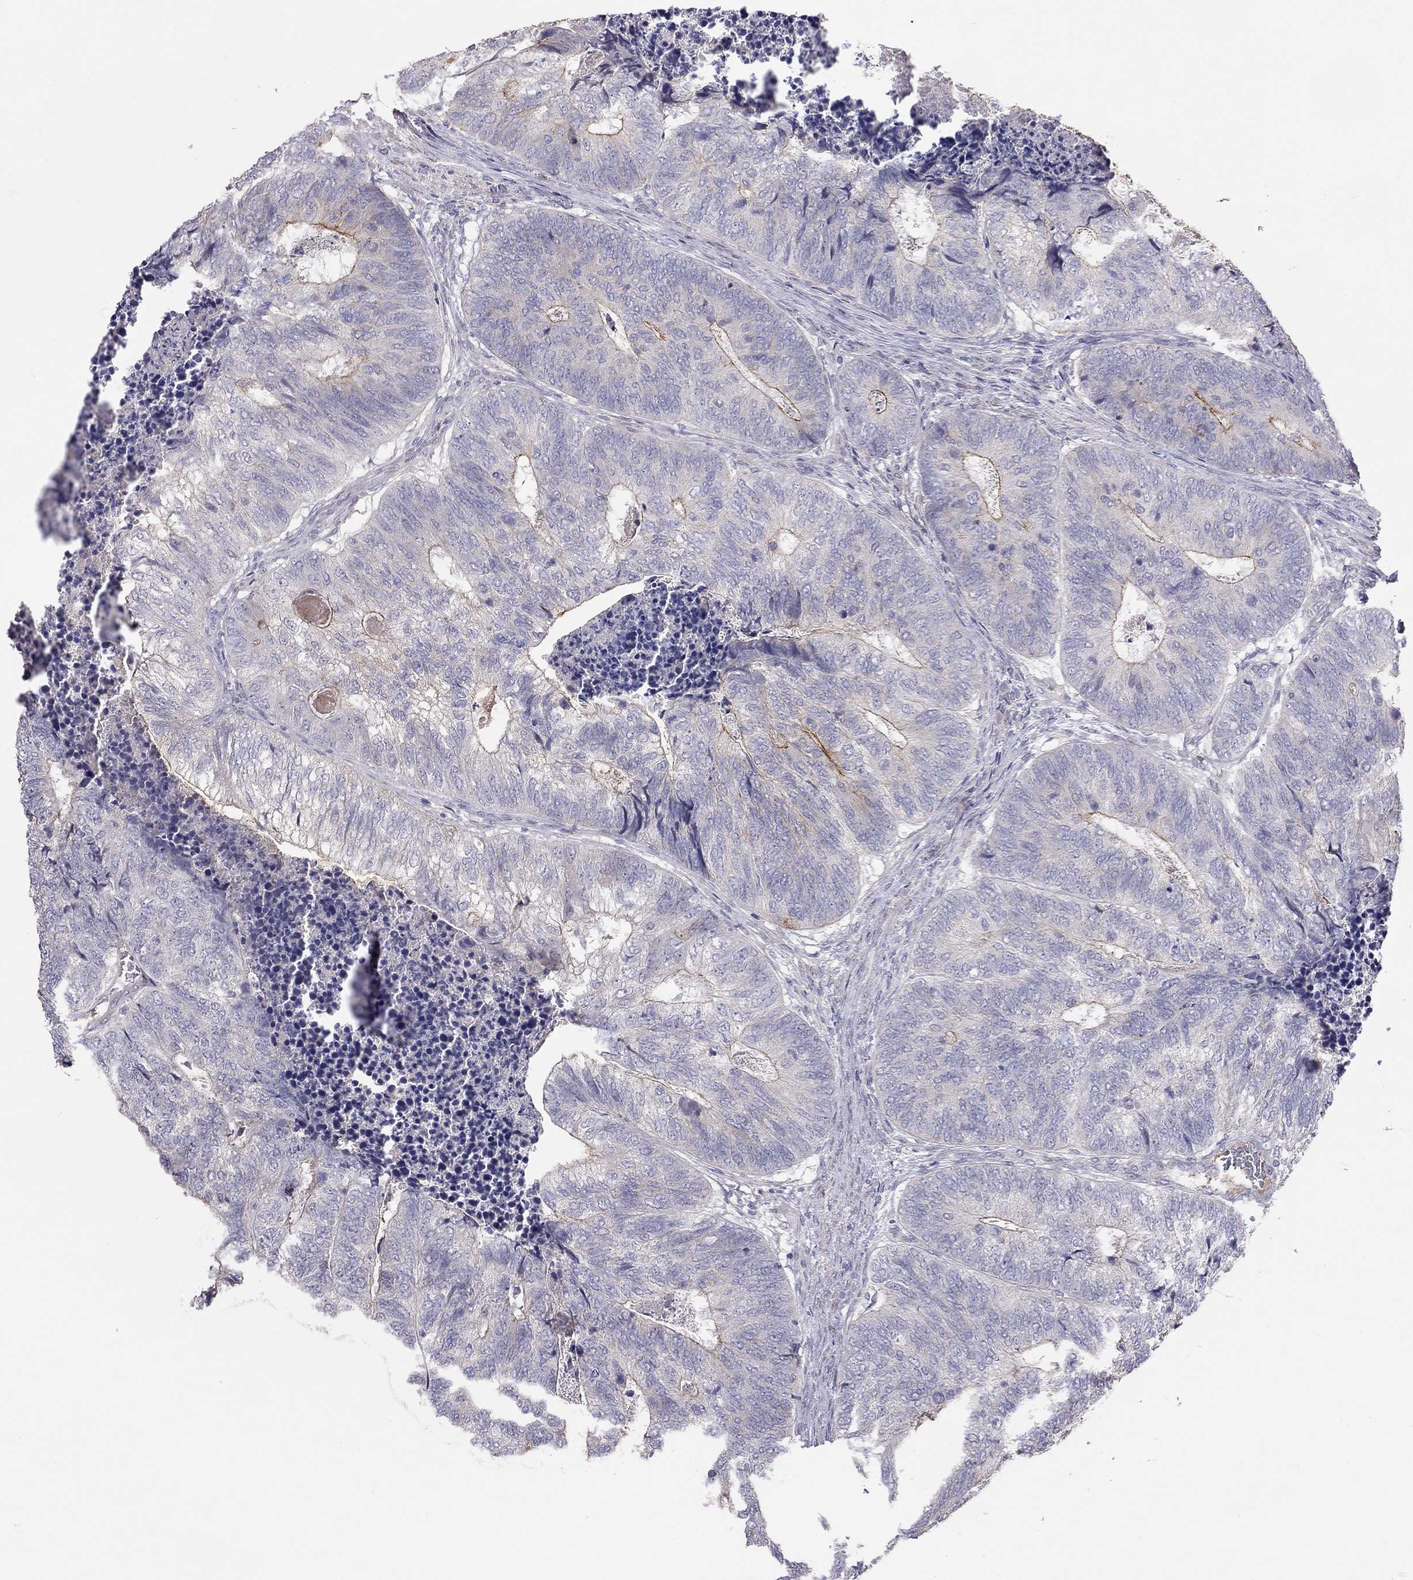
{"staining": {"intensity": "strong", "quantity": "<25%", "location": "cytoplasmic/membranous"}, "tissue": "colorectal cancer", "cell_type": "Tumor cells", "image_type": "cancer", "snomed": [{"axis": "morphology", "description": "Adenocarcinoma, NOS"}, {"axis": "topography", "description": "Colon"}], "caption": "The photomicrograph reveals immunohistochemical staining of colorectal cancer (adenocarcinoma). There is strong cytoplasmic/membranous expression is identified in about <25% of tumor cells. (DAB (3,3'-diaminobenzidine) IHC, brown staining for protein, blue staining for nuclei).", "gene": "SYTL2", "patient": {"sex": "female", "age": 67}}